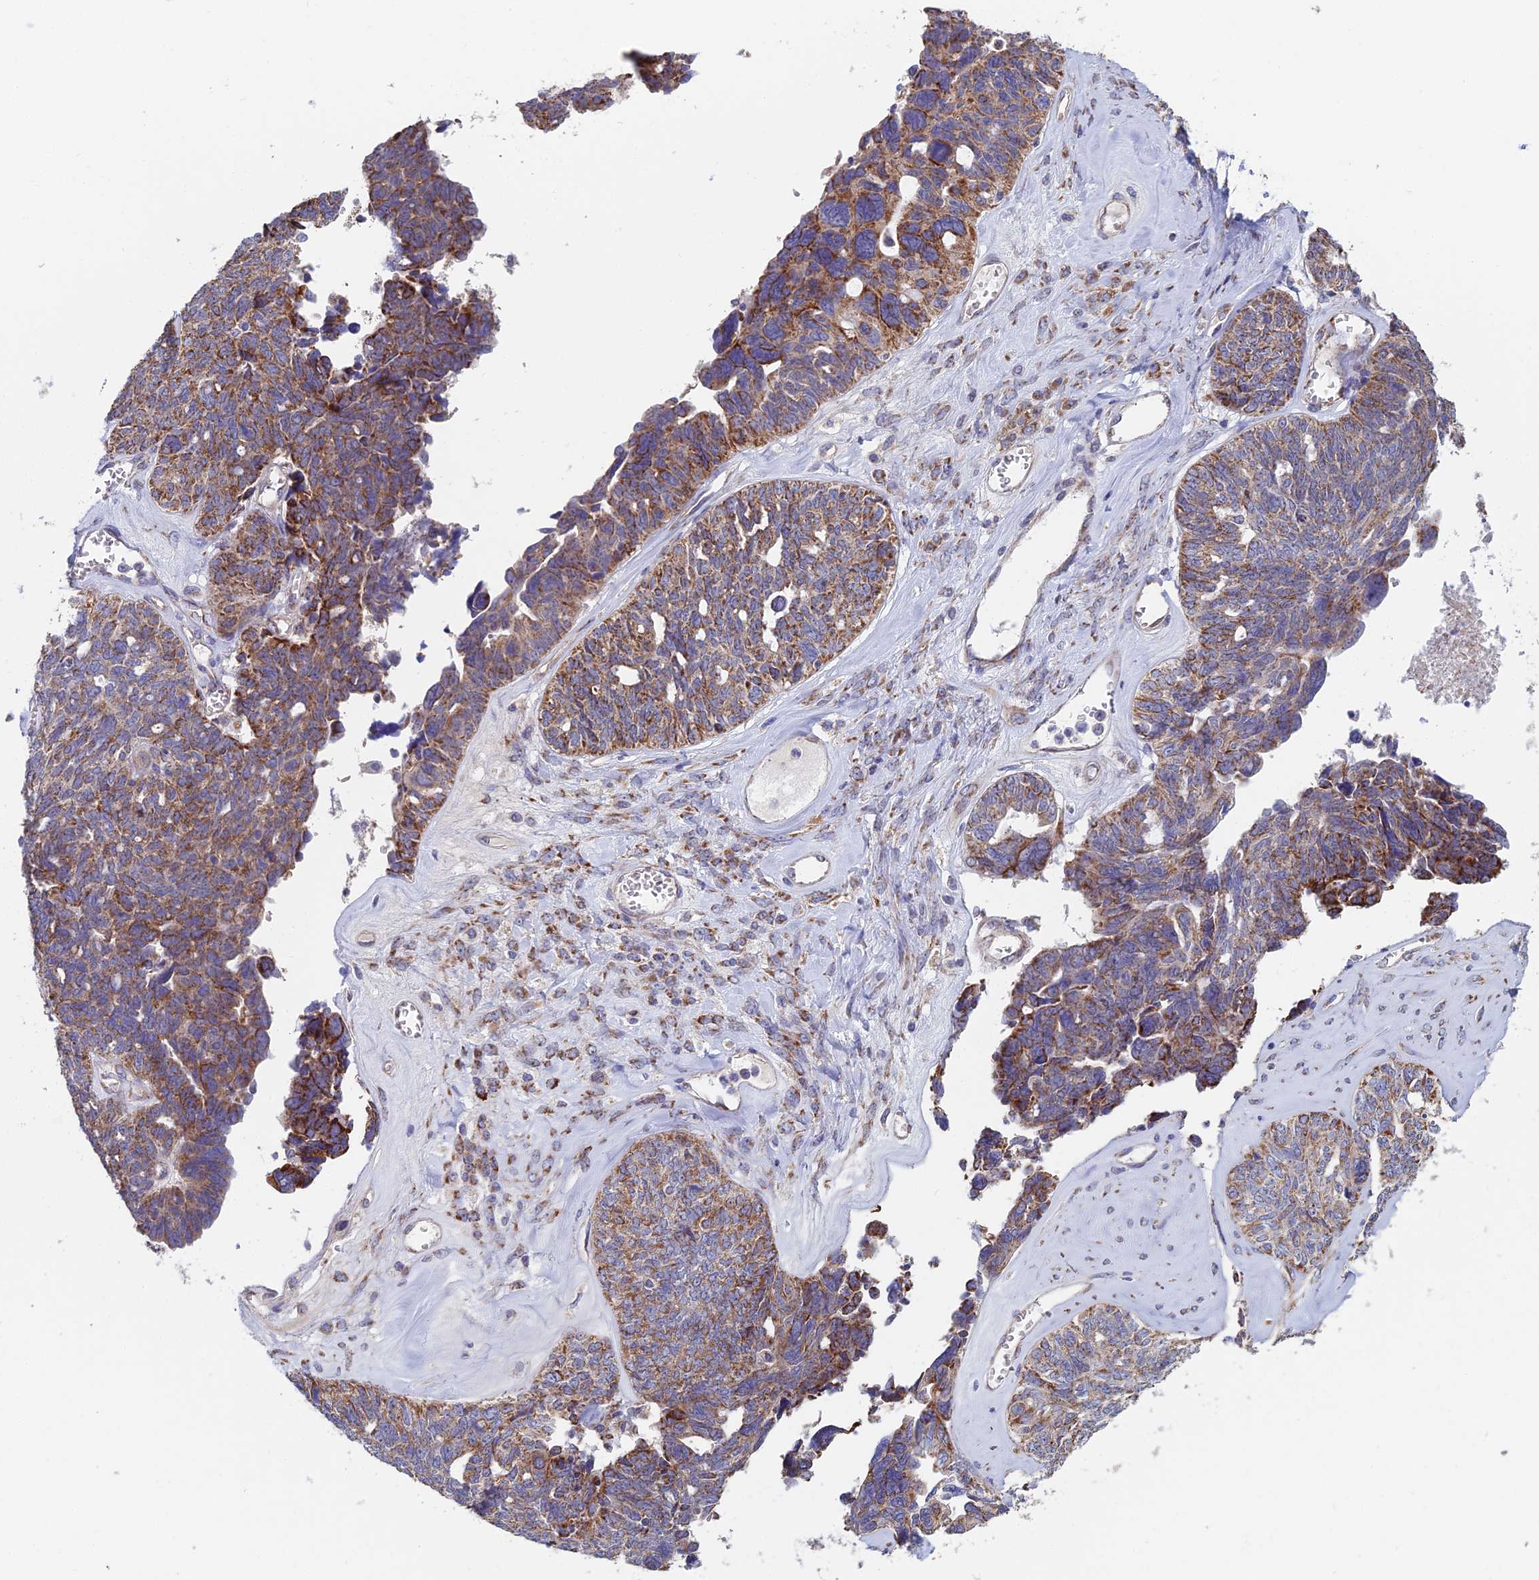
{"staining": {"intensity": "moderate", "quantity": "25%-75%", "location": "cytoplasmic/membranous"}, "tissue": "ovarian cancer", "cell_type": "Tumor cells", "image_type": "cancer", "snomed": [{"axis": "morphology", "description": "Cystadenocarcinoma, serous, NOS"}, {"axis": "topography", "description": "Ovary"}], "caption": "The photomicrograph exhibits a brown stain indicating the presence of a protein in the cytoplasmic/membranous of tumor cells in ovarian cancer (serous cystadenocarcinoma). (brown staining indicates protein expression, while blue staining denotes nuclei).", "gene": "ECSIT", "patient": {"sex": "female", "age": 79}}